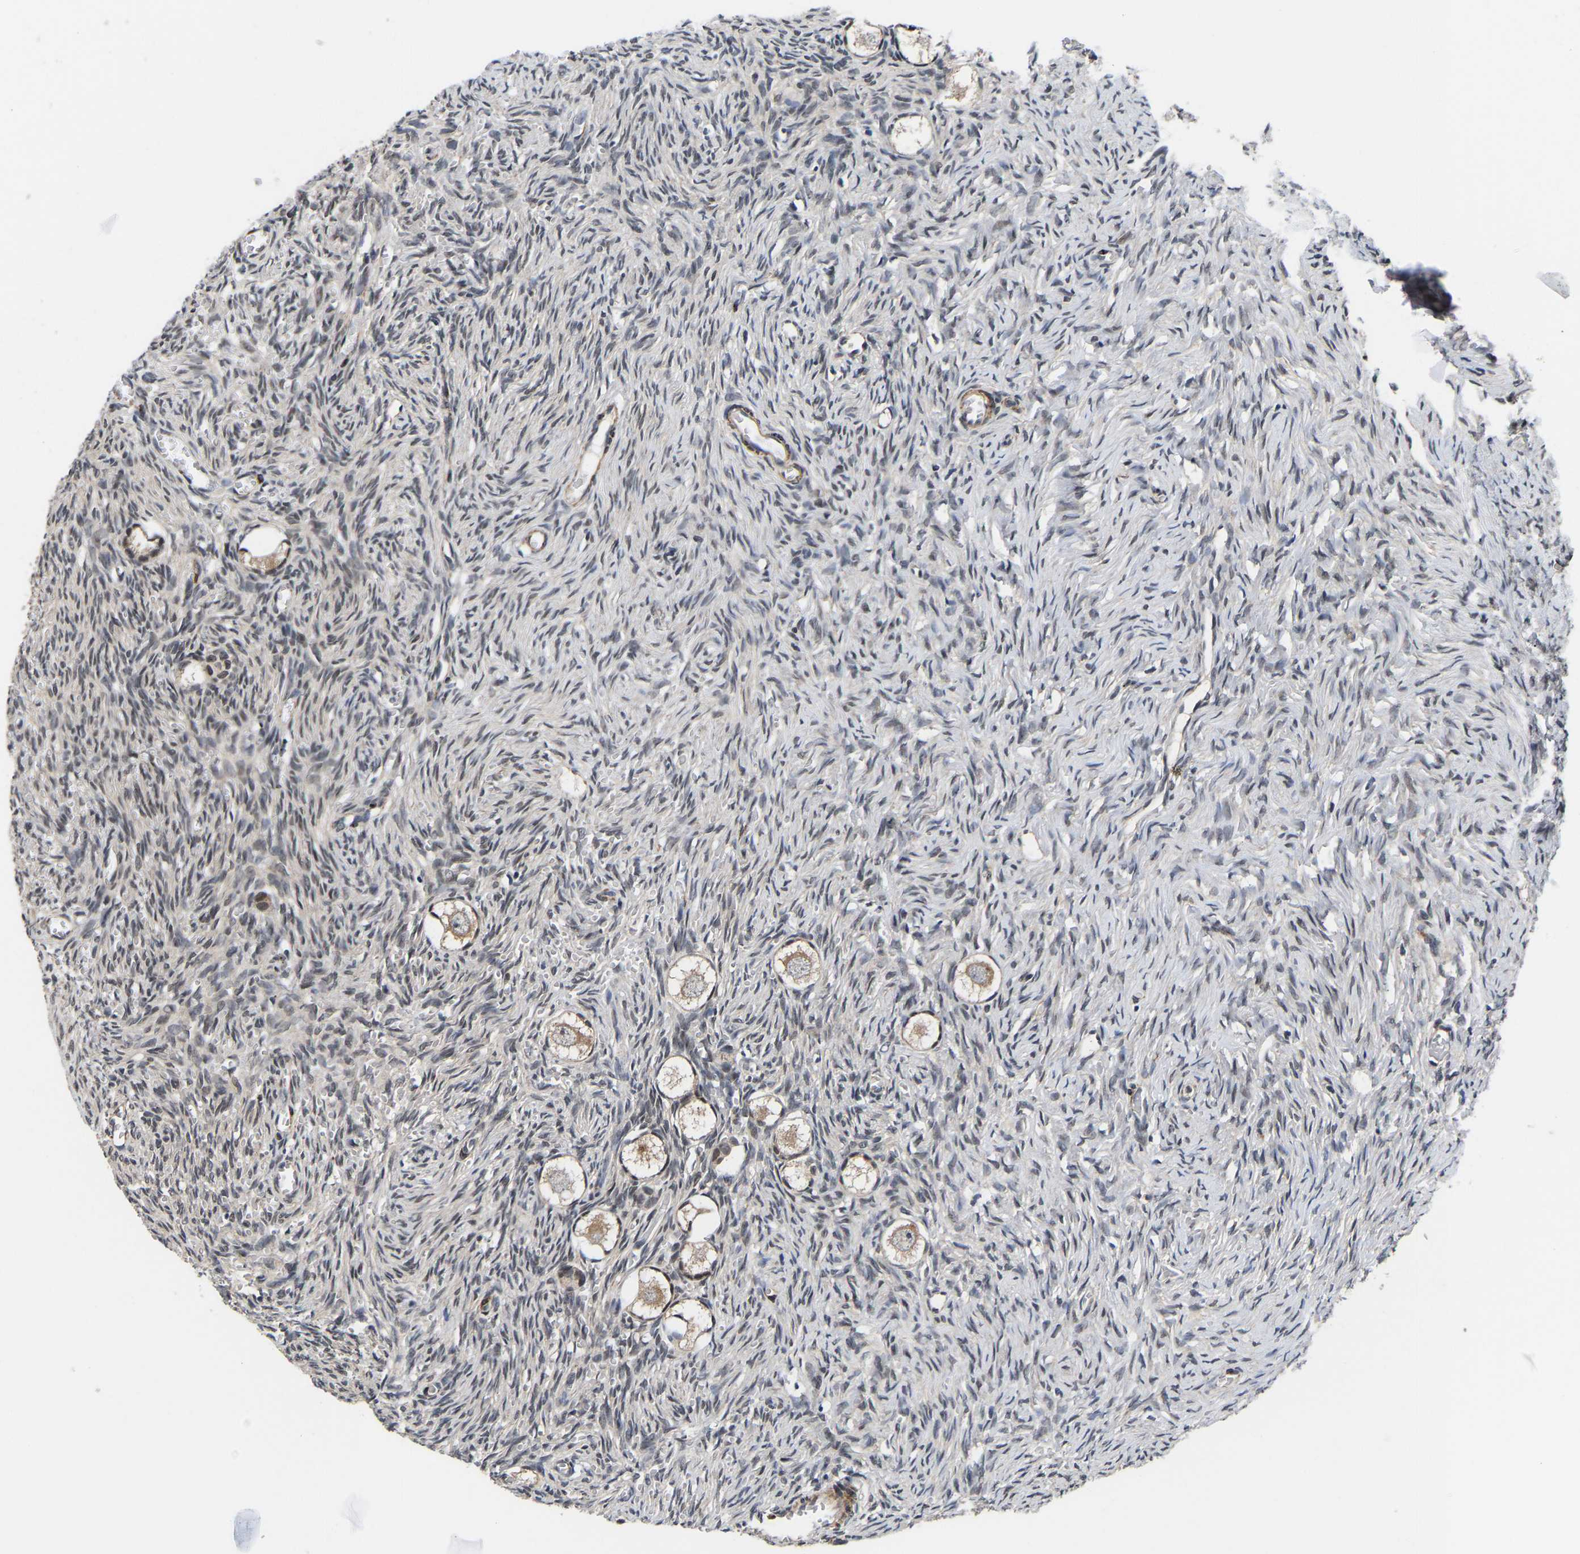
{"staining": {"intensity": "weak", "quantity": ">75%", "location": "cytoplasmic/membranous"}, "tissue": "ovary", "cell_type": "Follicle cells", "image_type": "normal", "snomed": [{"axis": "morphology", "description": "Normal tissue, NOS"}, {"axis": "topography", "description": "Ovary"}], "caption": "Protein expression analysis of benign ovary demonstrates weak cytoplasmic/membranous positivity in about >75% of follicle cells. (DAB (3,3'-diaminobenzidine) IHC, brown staining for protein, blue staining for nuclei).", "gene": "METTL16", "patient": {"sex": "female", "age": 27}}